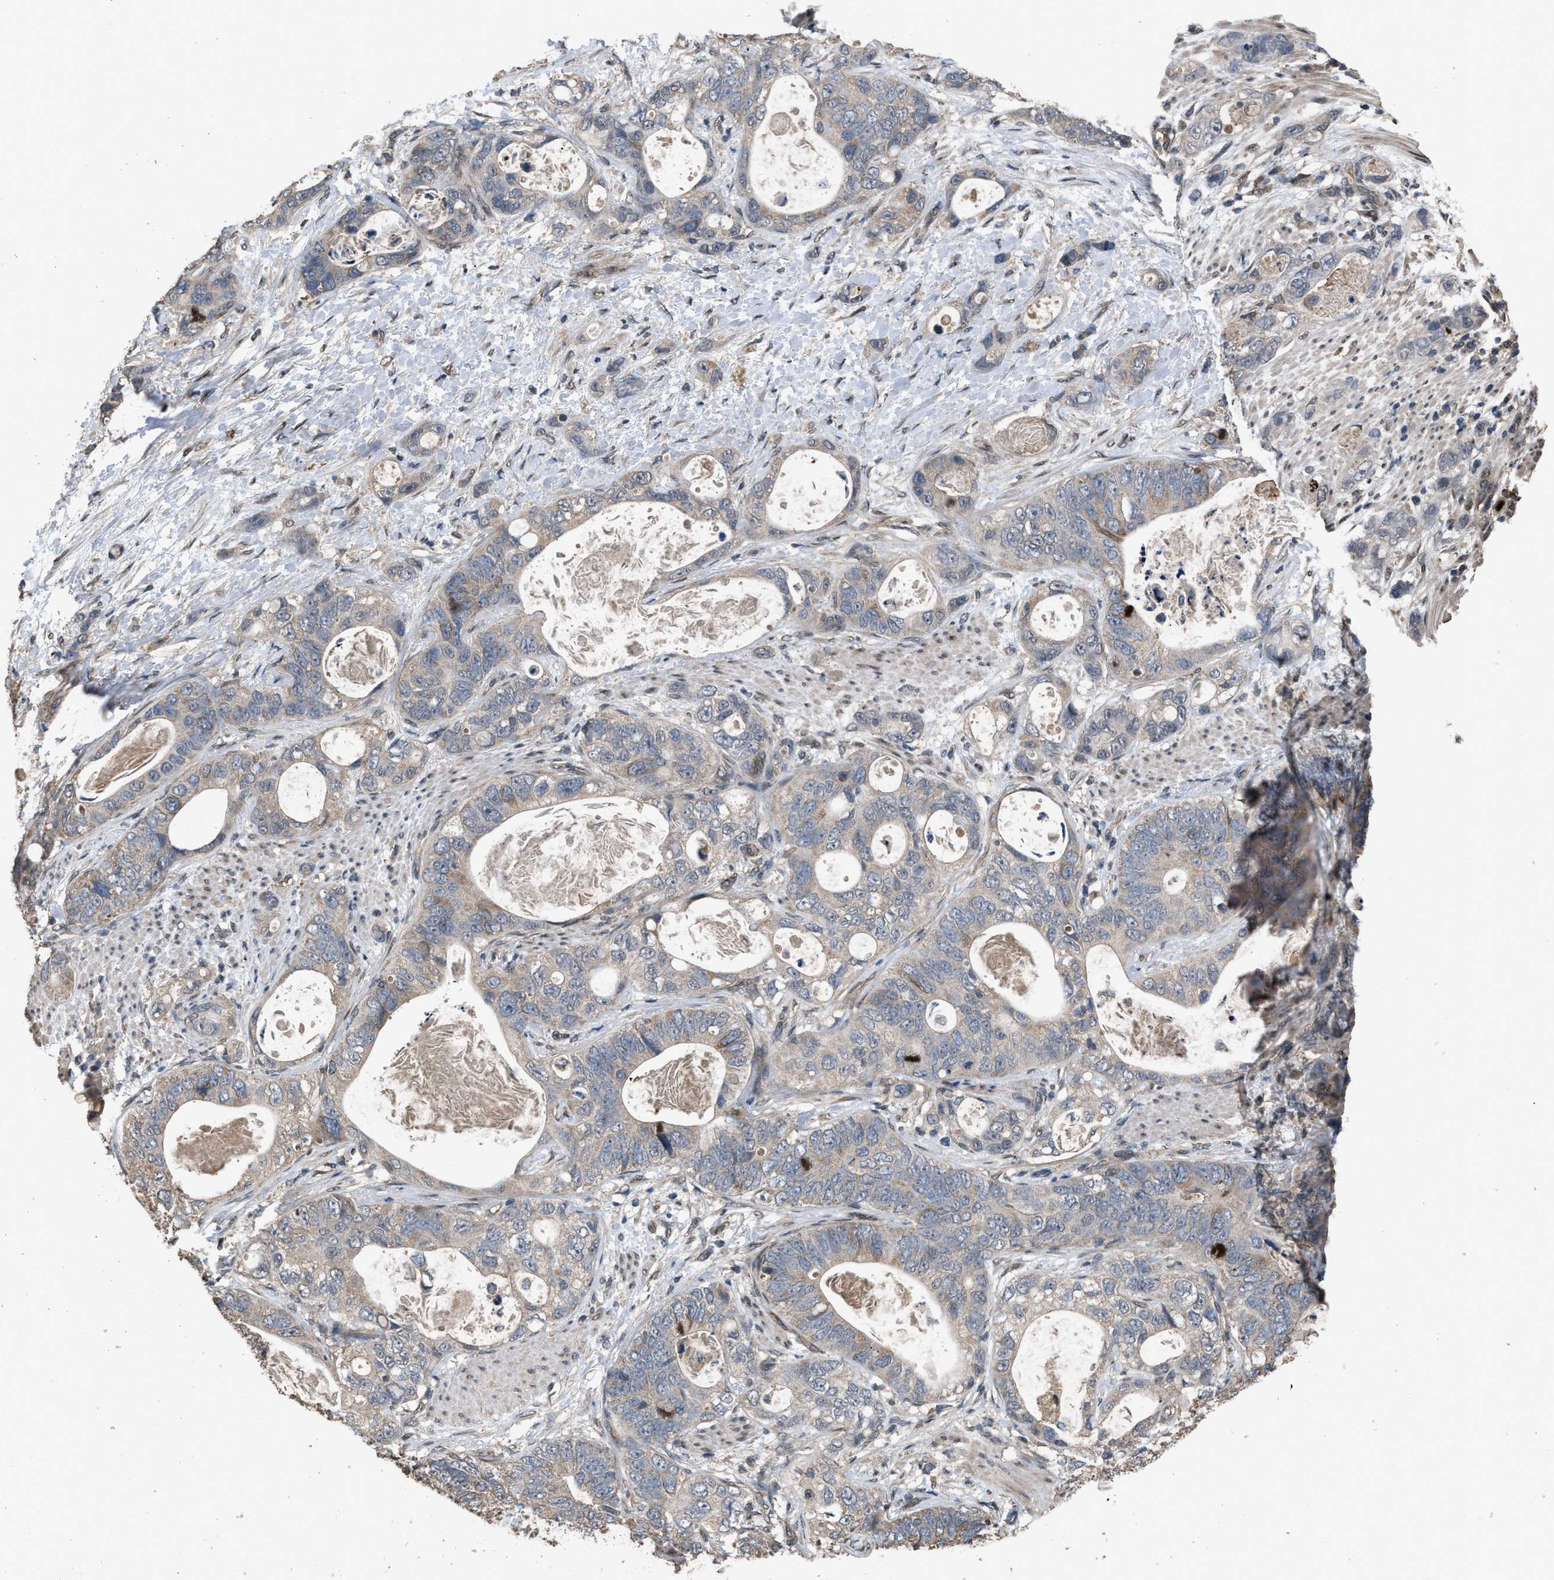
{"staining": {"intensity": "weak", "quantity": "<25%", "location": "cytoplasmic/membranous"}, "tissue": "stomach cancer", "cell_type": "Tumor cells", "image_type": "cancer", "snomed": [{"axis": "morphology", "description": "Normal tissue, NOS"}, {"axis": "morphology", "description": "Adenocarcinoma, NOS"}, {"axis": "topography", "description": "Stomach"}], "caption": "A photomicrograph of stomach cancer stained for a protein reveals no brown staining in tumor cells.", "gene": "UTRN", "patient": {"sex": "female", "age": 89}}